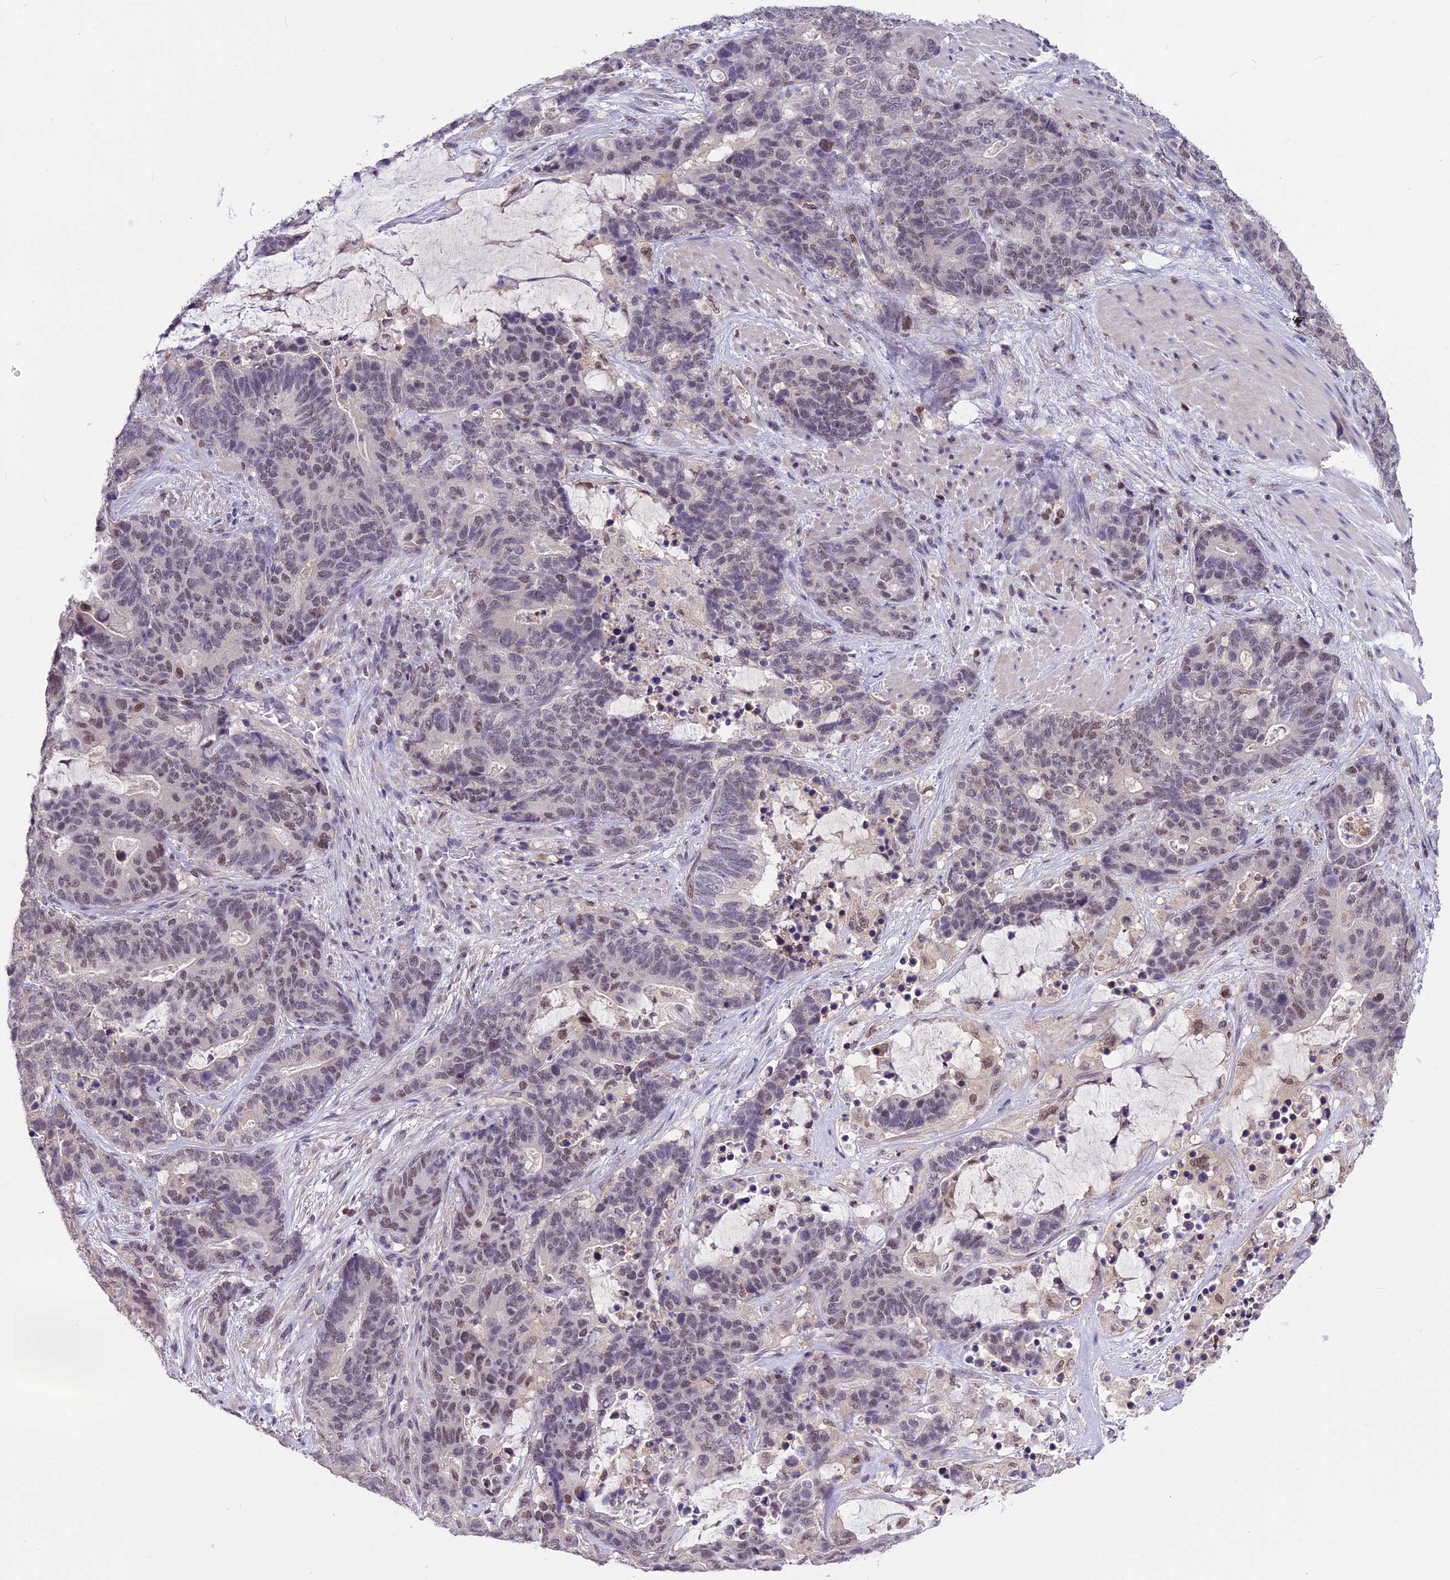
{"staining": {"intensity": "weak", "quantity": "<25%", "location": "nuclear"}, "tissue": "stomach cancer", "cell_type": "Tumor cells", "image_type": "cancer", "snomed": [{"axis": "morphology", "description": "Adenocarcinoma, NOS"}, {"axis": "topography", "description": "Stomach"}], "caption": "DAB immunohistochemical staining of human stomach adenocarcinoma displays no significant staining in tumor cells.", "gene": "MIS12", "patient": {"sex": "female", "age": 76}}